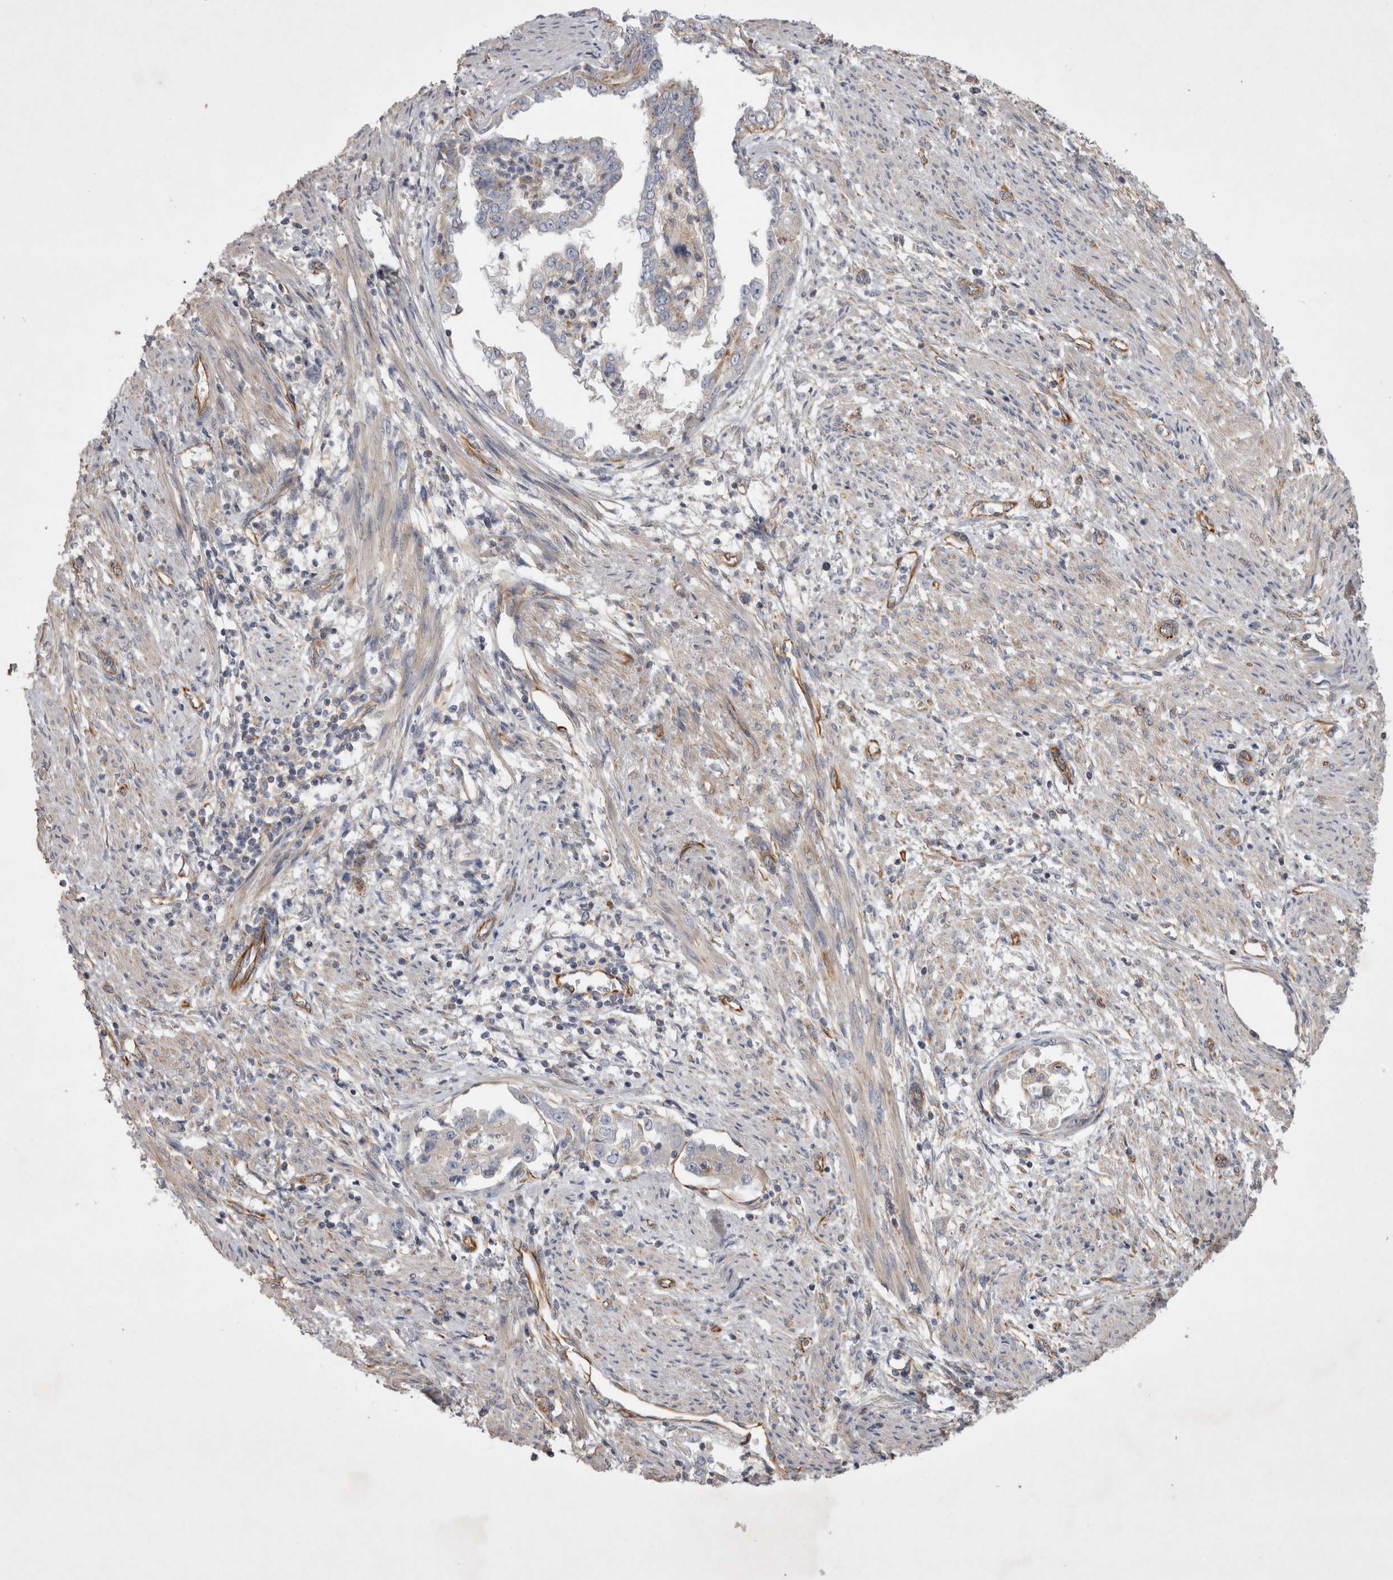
{"staining": {"intensity": "negative", "quantity": "none", "location": "none"}, "tissue": "endometrial cancer", "cell_type": "Tumor cells", "image_type": "cancer", "snomed": [{"axis": "morphology", "description": "Adenocarcinoma, NOS"}, {"axis": "topography", "description": "Endometrium"}], "caption": "There is no significant expression in tumor cells of endometrial adenocarcinoma.", "gene": "STRADB", "patient": {"sex": "female", "age": 85}}